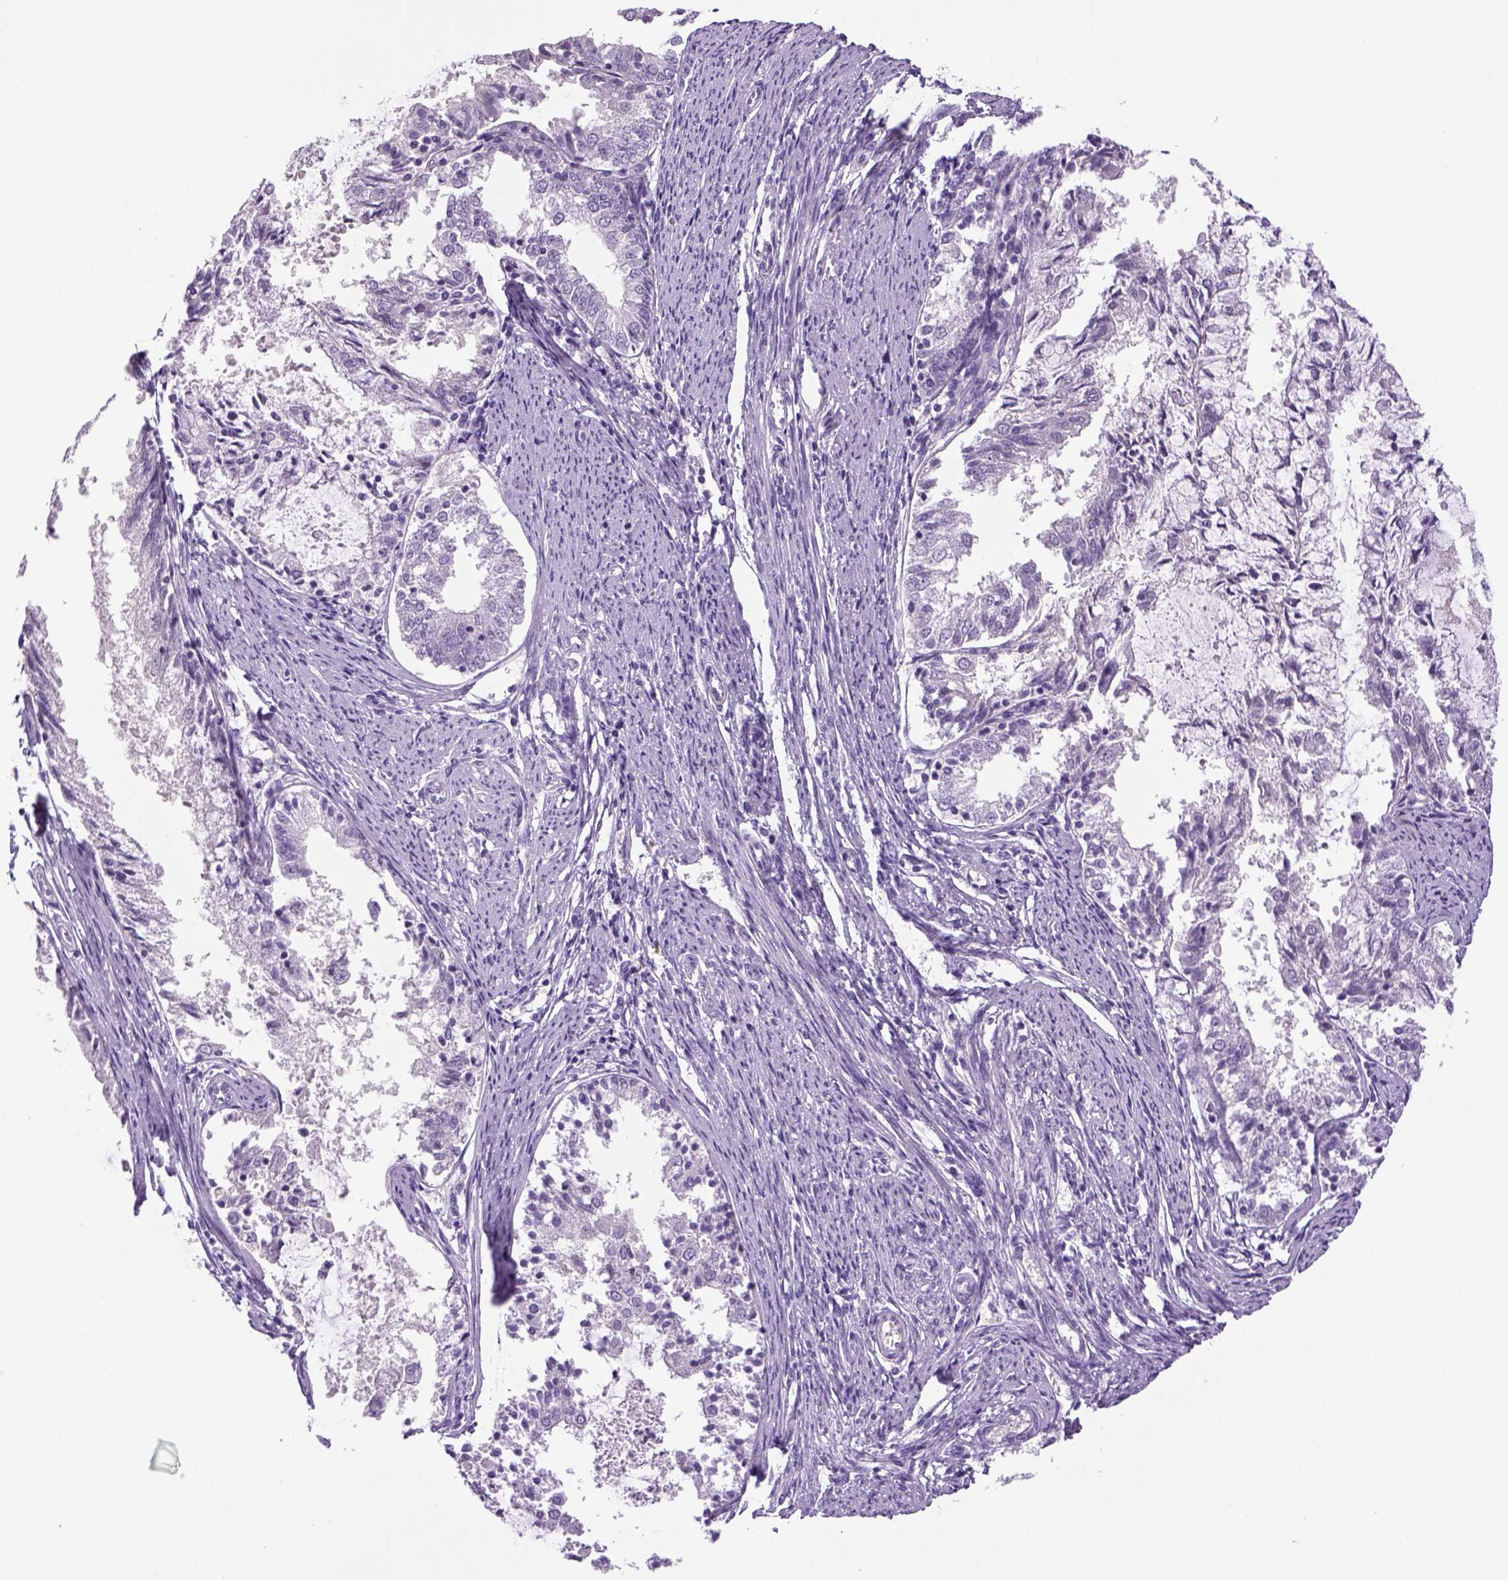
{"staining": {"intensity": "negative", "quantity": "none", "location": "none"}, "tissue": "endometrial cancer", "cell_type": "Tumor cells", "image_type": "cancer", "snomed": [{"axis": "morphology", "description": "Adenocarcinoma, NOS"}, {"axis": "topography", "description": "Endometrium"}], "caption": "Immunohistochemical staining of endometrial adenocarcinoma exhibits no significant expression in tumor cells.", "gene": "DBH", "patient": {"sex": "female", "age": 57}}